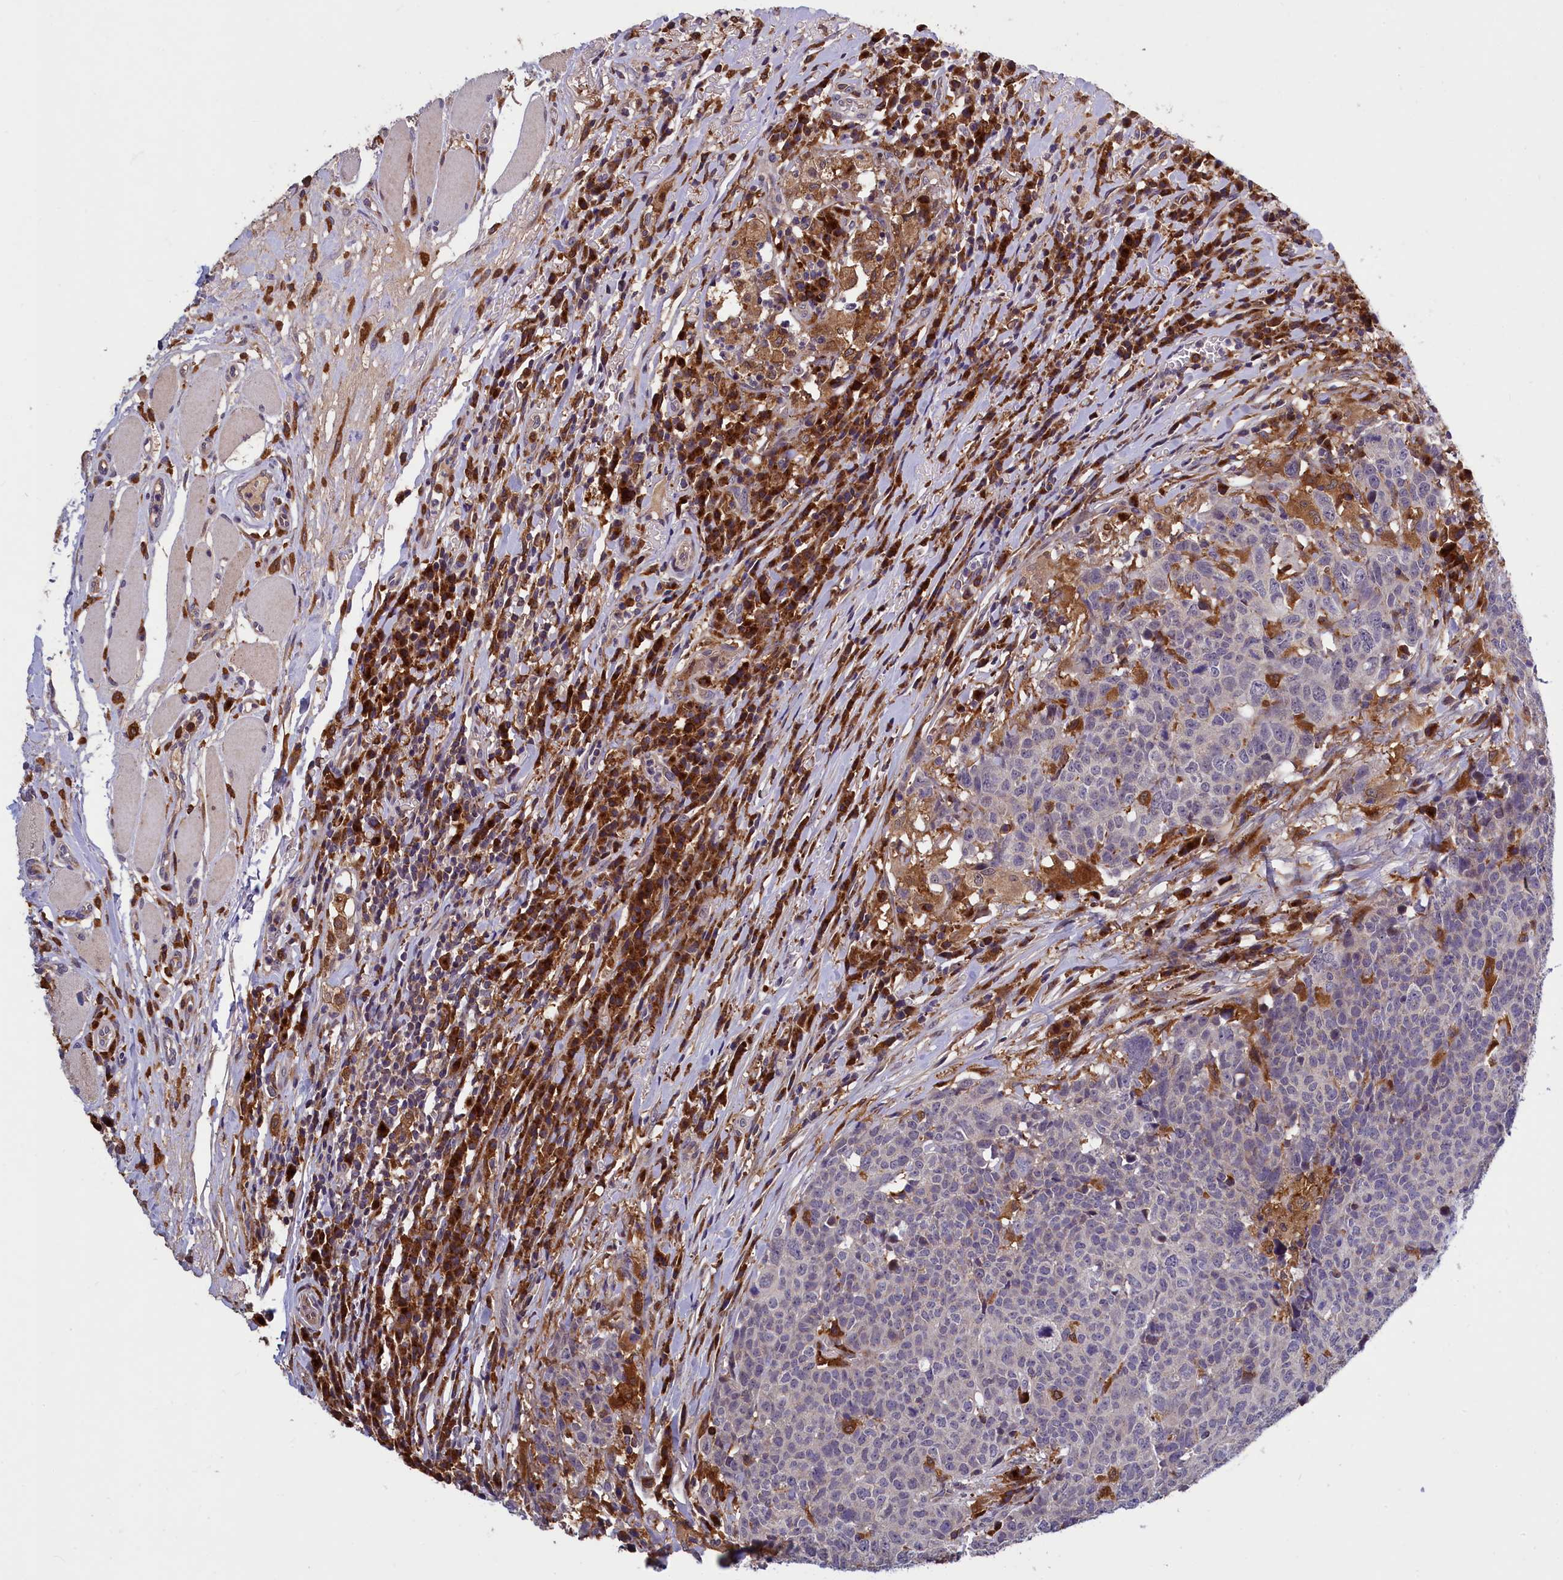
{"staining": {"intensity": "negative", "quantity": "none", "location": "none"}, "tissue": "head and neck cancer", "cell_type": "Tumor cells", "image_type": "cancer", "snomed": [{"axis": "morphology", "description": "Squamous cell carcinoma, NOS"}, {"axis": "topography", "description": "Head-Neck"}], "caption": "A high-resolution micrograph shows IHC staining of head and neck squamous cell carcinoma, which demonstrates no significant staining in tumor cells.", "gene": "NAIP", "patient": {"sex": "male", "age": 66}}